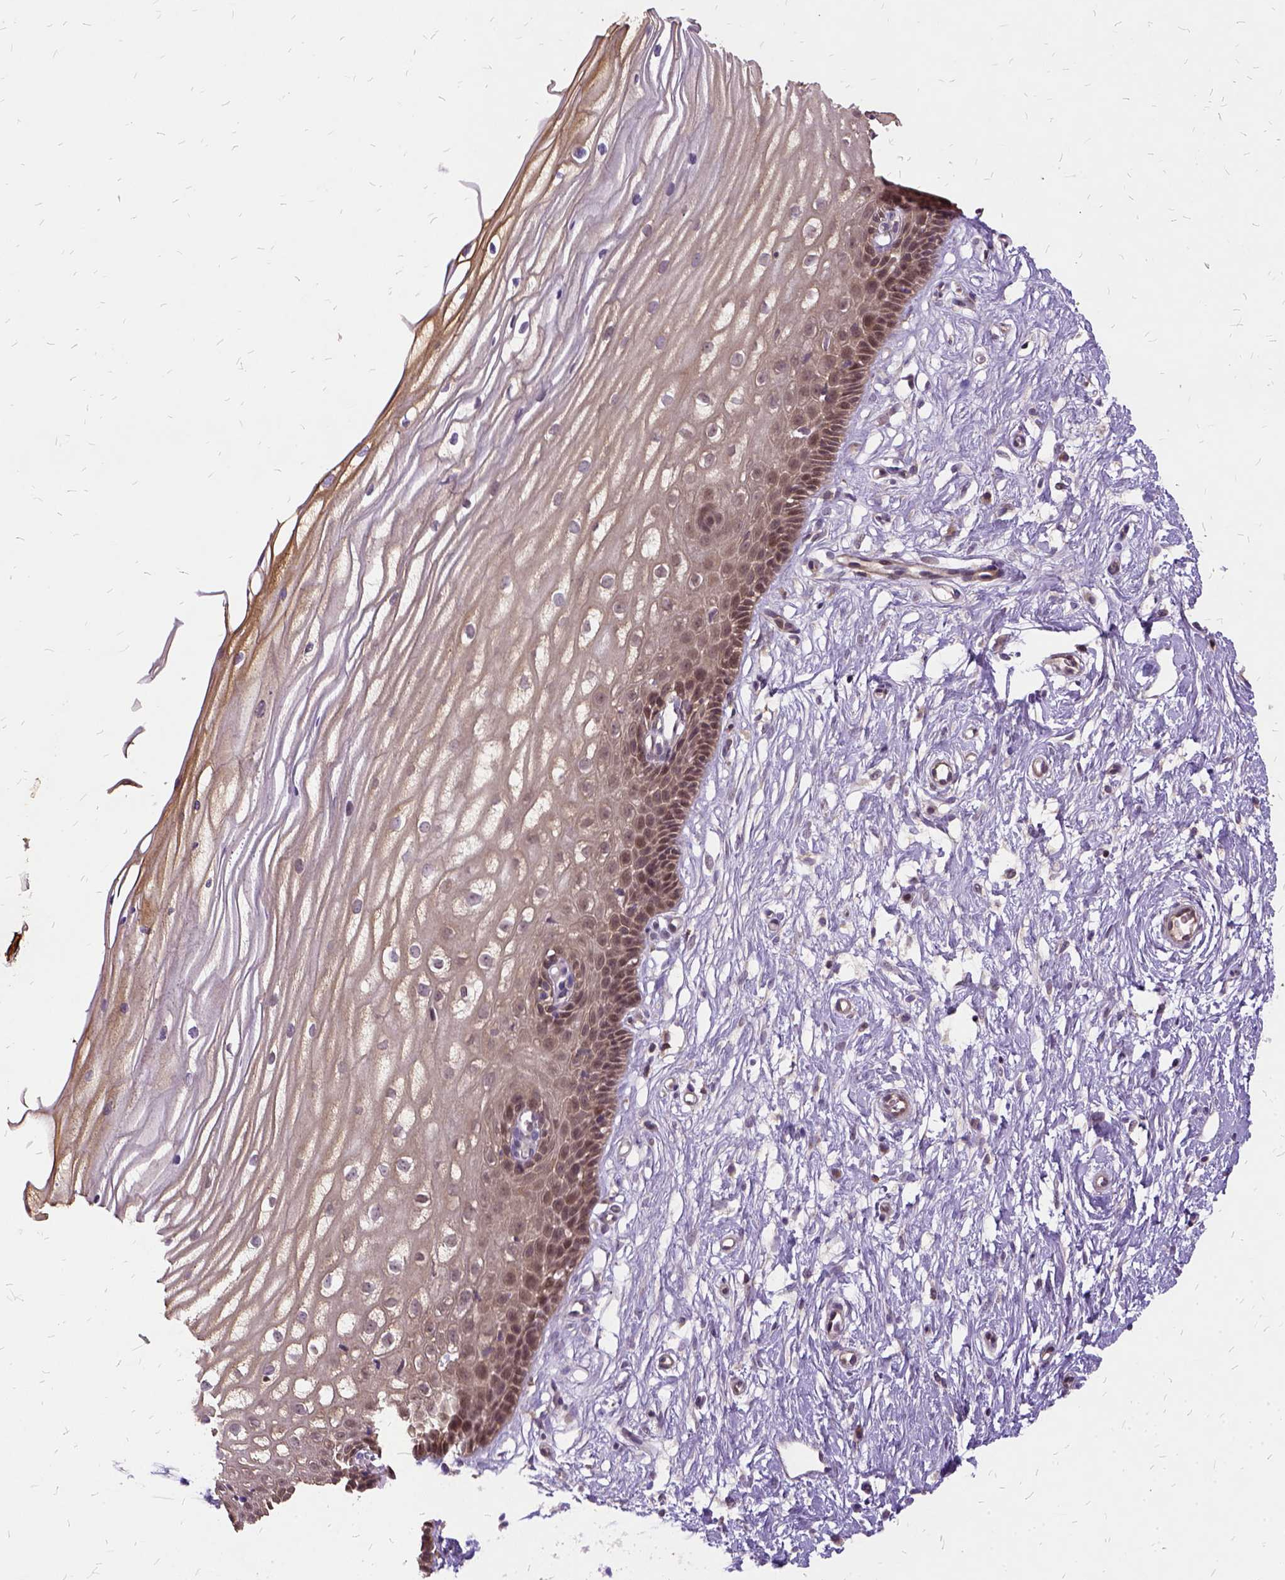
{"staining": {"intensity": "negative", "quantity": "none", "location": "none"}, "tissue": "cervix", "cell_type": "Glandular cells", "image_type": "normal", "snomed": [{"axis": "morphology", "description": "Normal tissue, NOS"}, {"axis": "topography", "description": "Cervix"}], "caption": "Micrograph shows no protein positivity in glandular cells of normal cervix.", "gene": "ILRUN", "patient": {"sex": "female", "age": 40}}